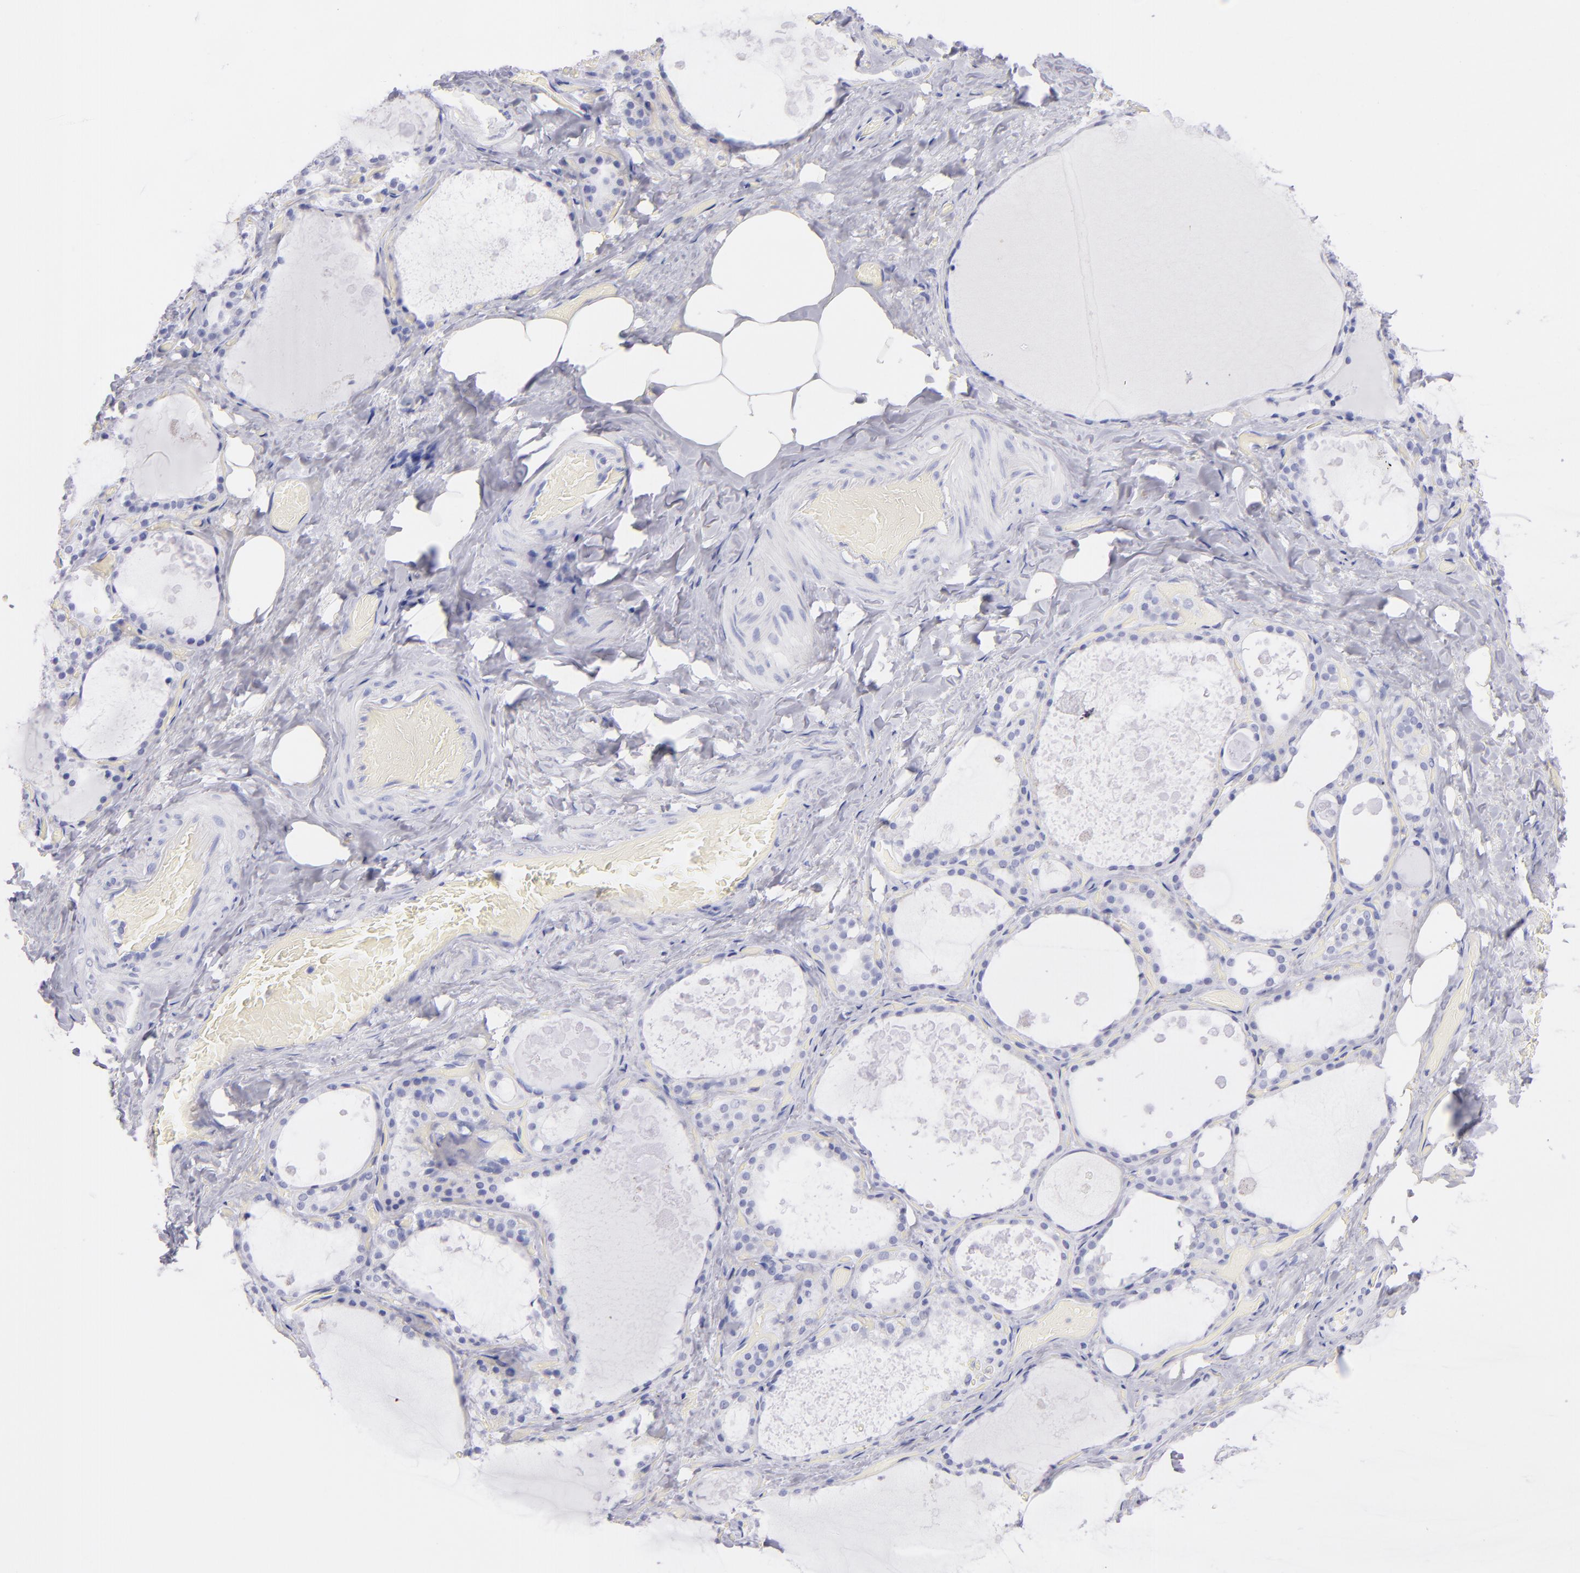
{"staining": {"intensity": "negative", "quantity": "none", "location": "none"}, "tissue": "thyroid gland", "cell_type": "Glandular cells", "image_type": "normal", "snomed": [{"axis": "morphology", "description": "Normal tissue, NOS"}, {"axis": "topography", "description": "Thyroid gland"}], "caption": "This is an IHC histopathology image of unremarkable human thyroid gland. There is no staining in glandular cells.", "gene": "PRPH", "patient": {"sex": "male", "age": 61}}